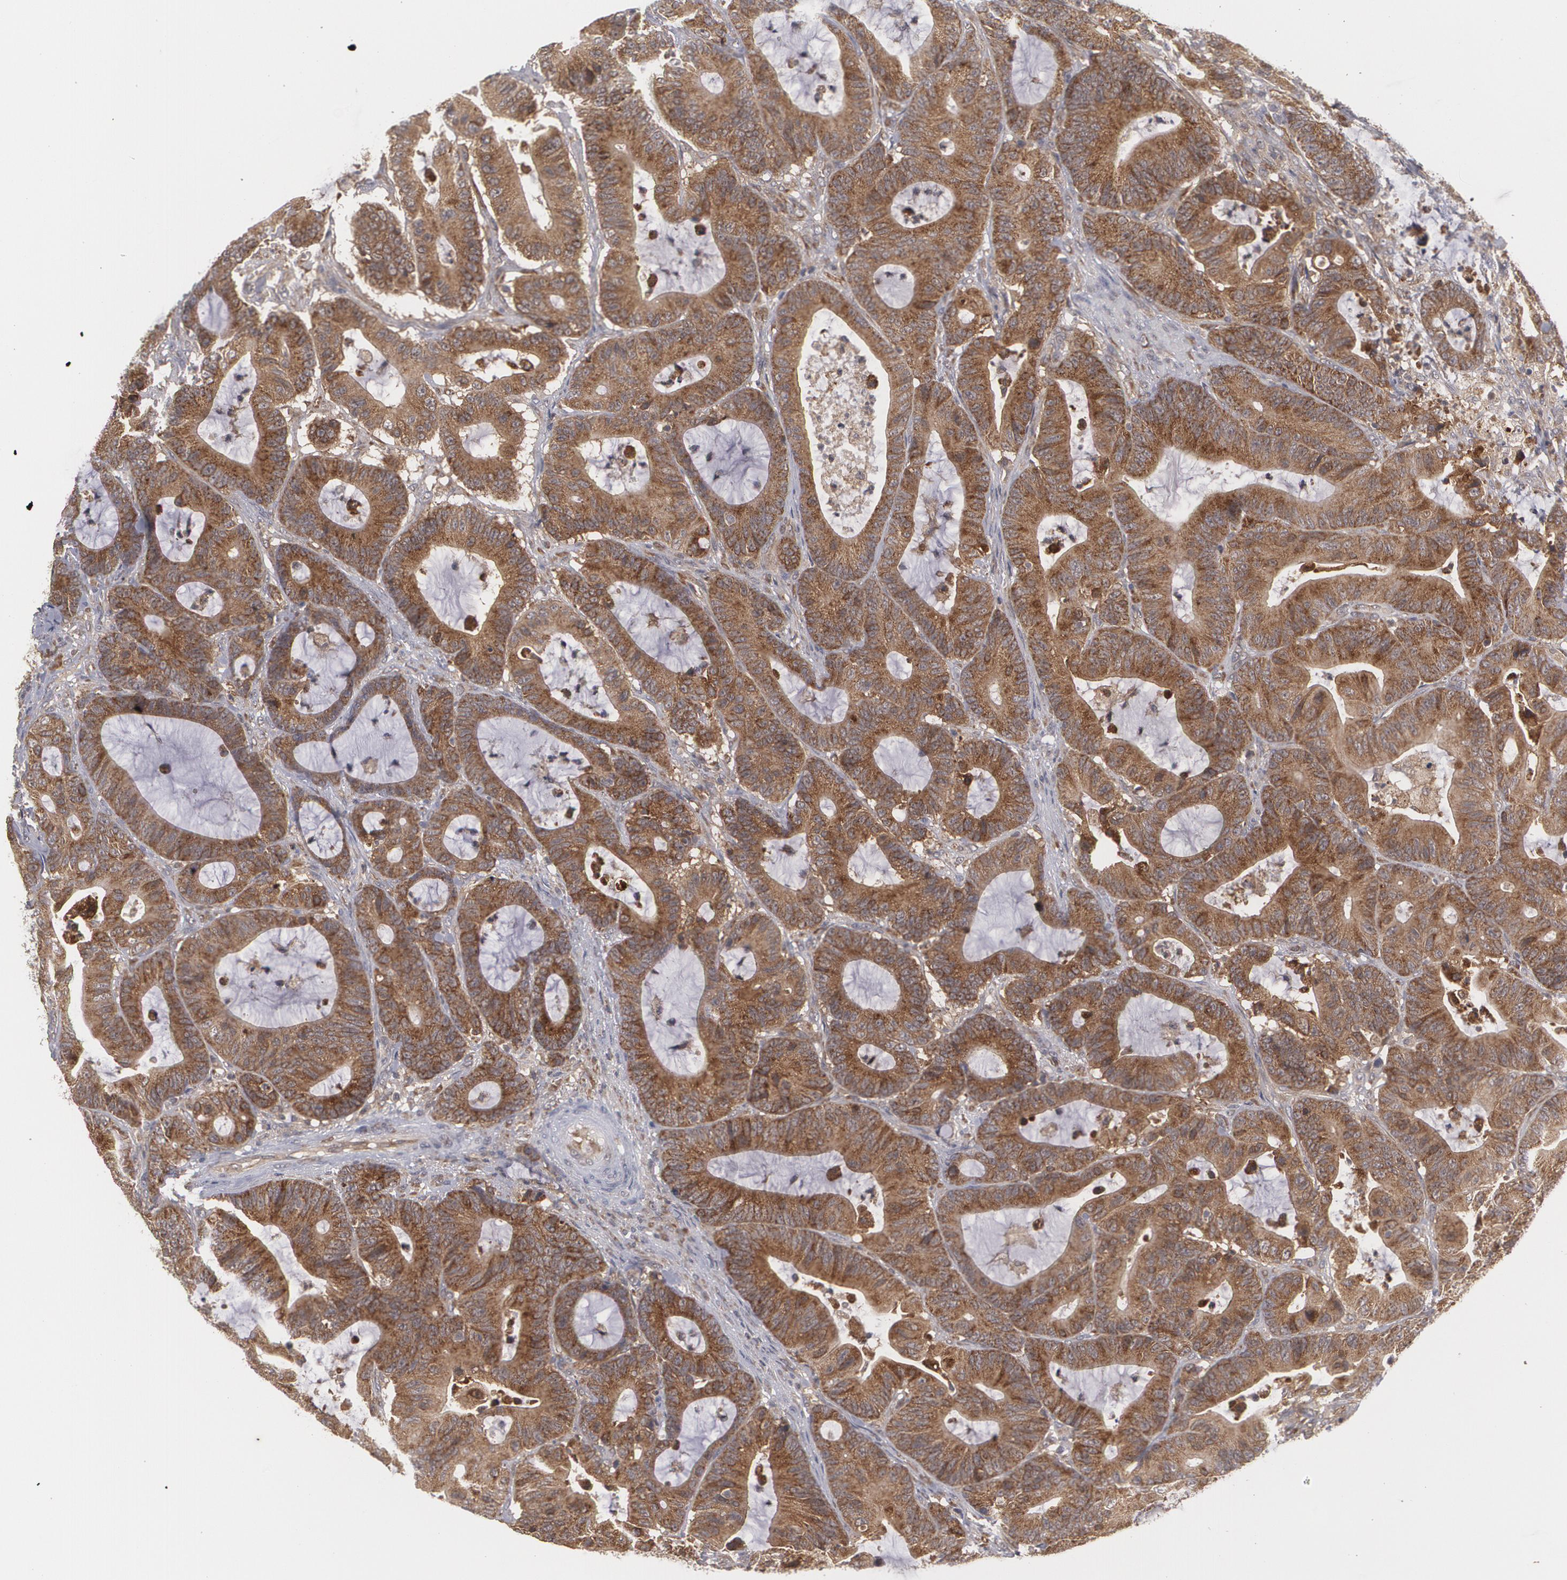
{"staining": {"intensity": "moderate", "quantity": ">75%", "location": "cytoplasmic/membranous"}, "tissue": "colorectal cancer", "cell_type": "Tumor cells", "image_type": "cancer", "snomed": [{"axis": "morphology", "description": "Adenocarcinoma, NOS"}, {"axis": "topography", "description": "Colon"}], "caption": "IHC micrograph of colorectal cancer (adenocarcinoma) stained for a protein (brown), which demonstrates medium levels of moderate cytoplasmic/membranous staining in about >75% of tumor cells.", "gene": "BMP6", "patient": {"sex": "female", "age": 84}}